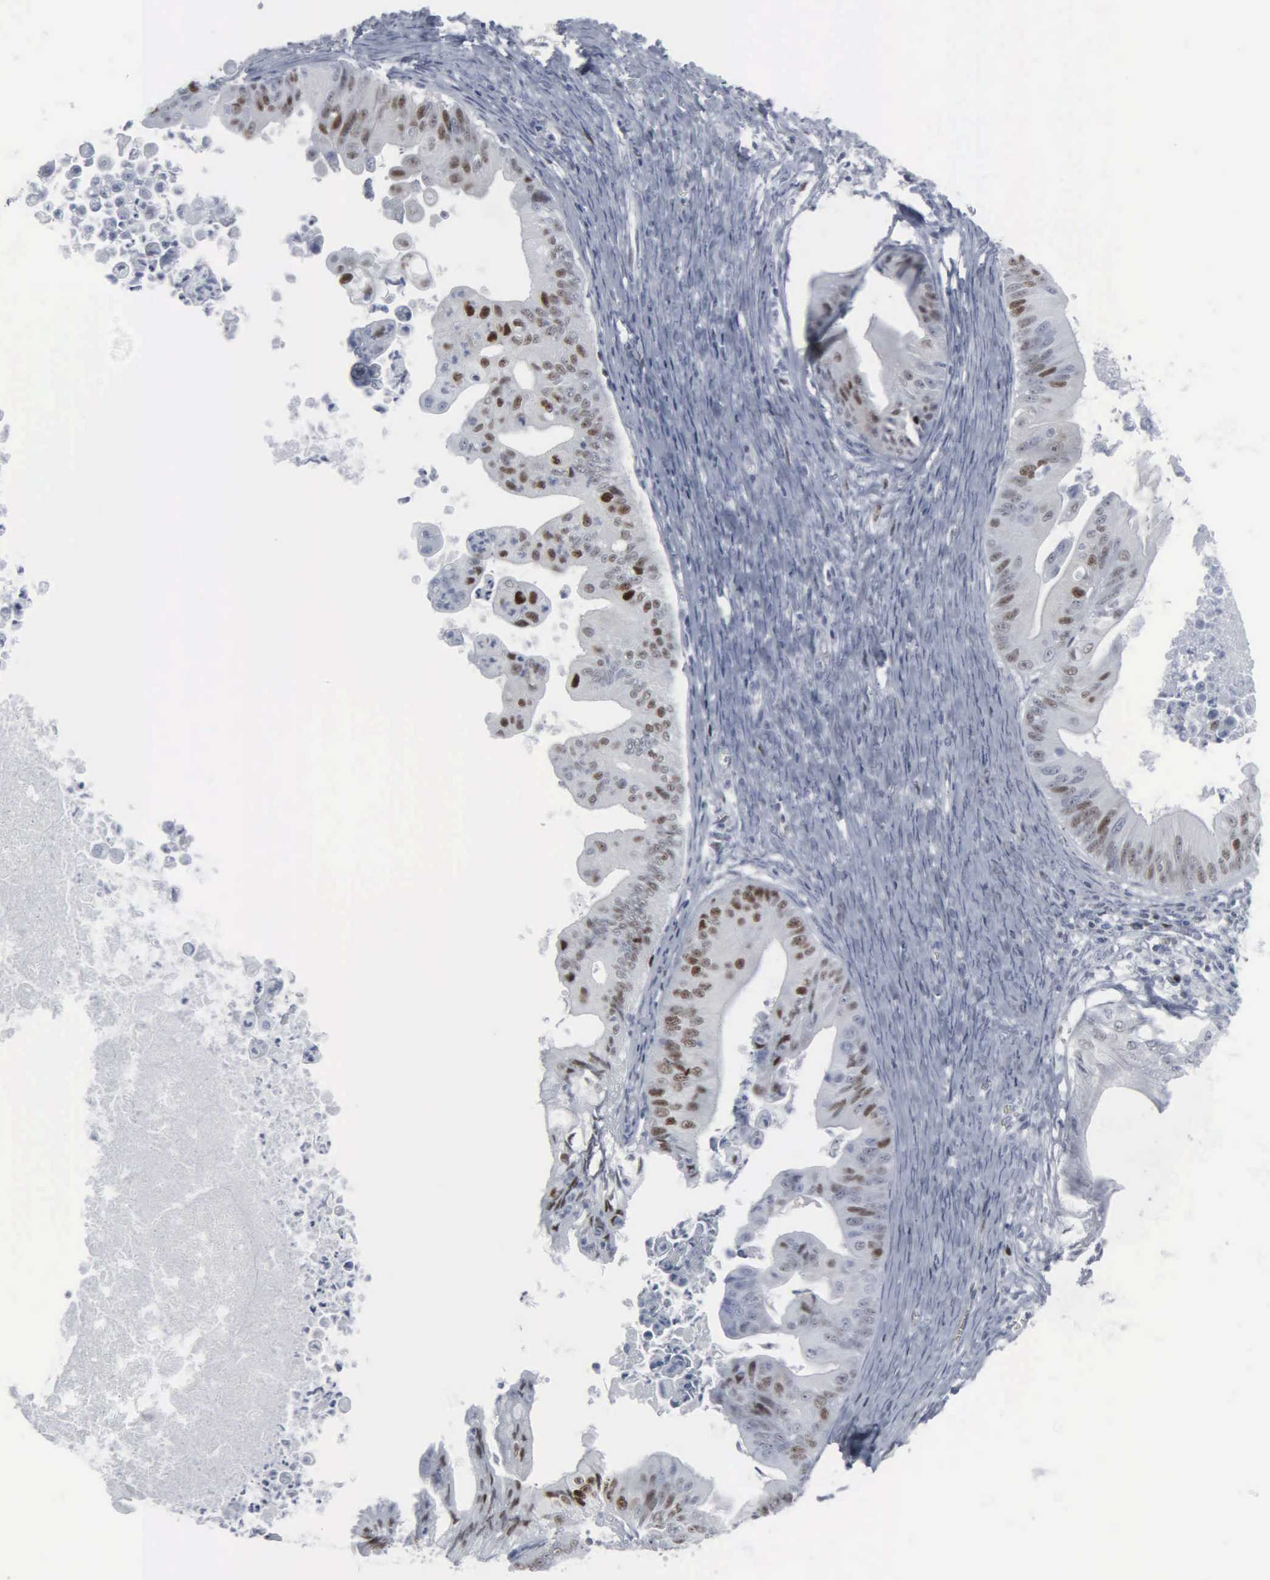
{"staining": {"intensity": "moderate", "quantity": "<25%", "location": "nuclear"}, "tissue": "ovarian cancer", "cell_type": "Tumor cells", "image_type": "cancer", "snomed": [{"axis": "morphology", "description": "Cystadenocarcinoma, mucinous, NOS"}, {"axis": "topography", "description": "Ovary"}], "caption": "A high-resolution image shows immunohistochemistry (IHC) staining of ovarian cancer, which exhibits moderate nuclear positivity in about <25% of tumor cells. Immunohistochemistry (ihc) stains the protein of interest in brown and the nuclei are stained blue.", "gene": "CCND3", "patient": {"sex": "female", "age": 37}}